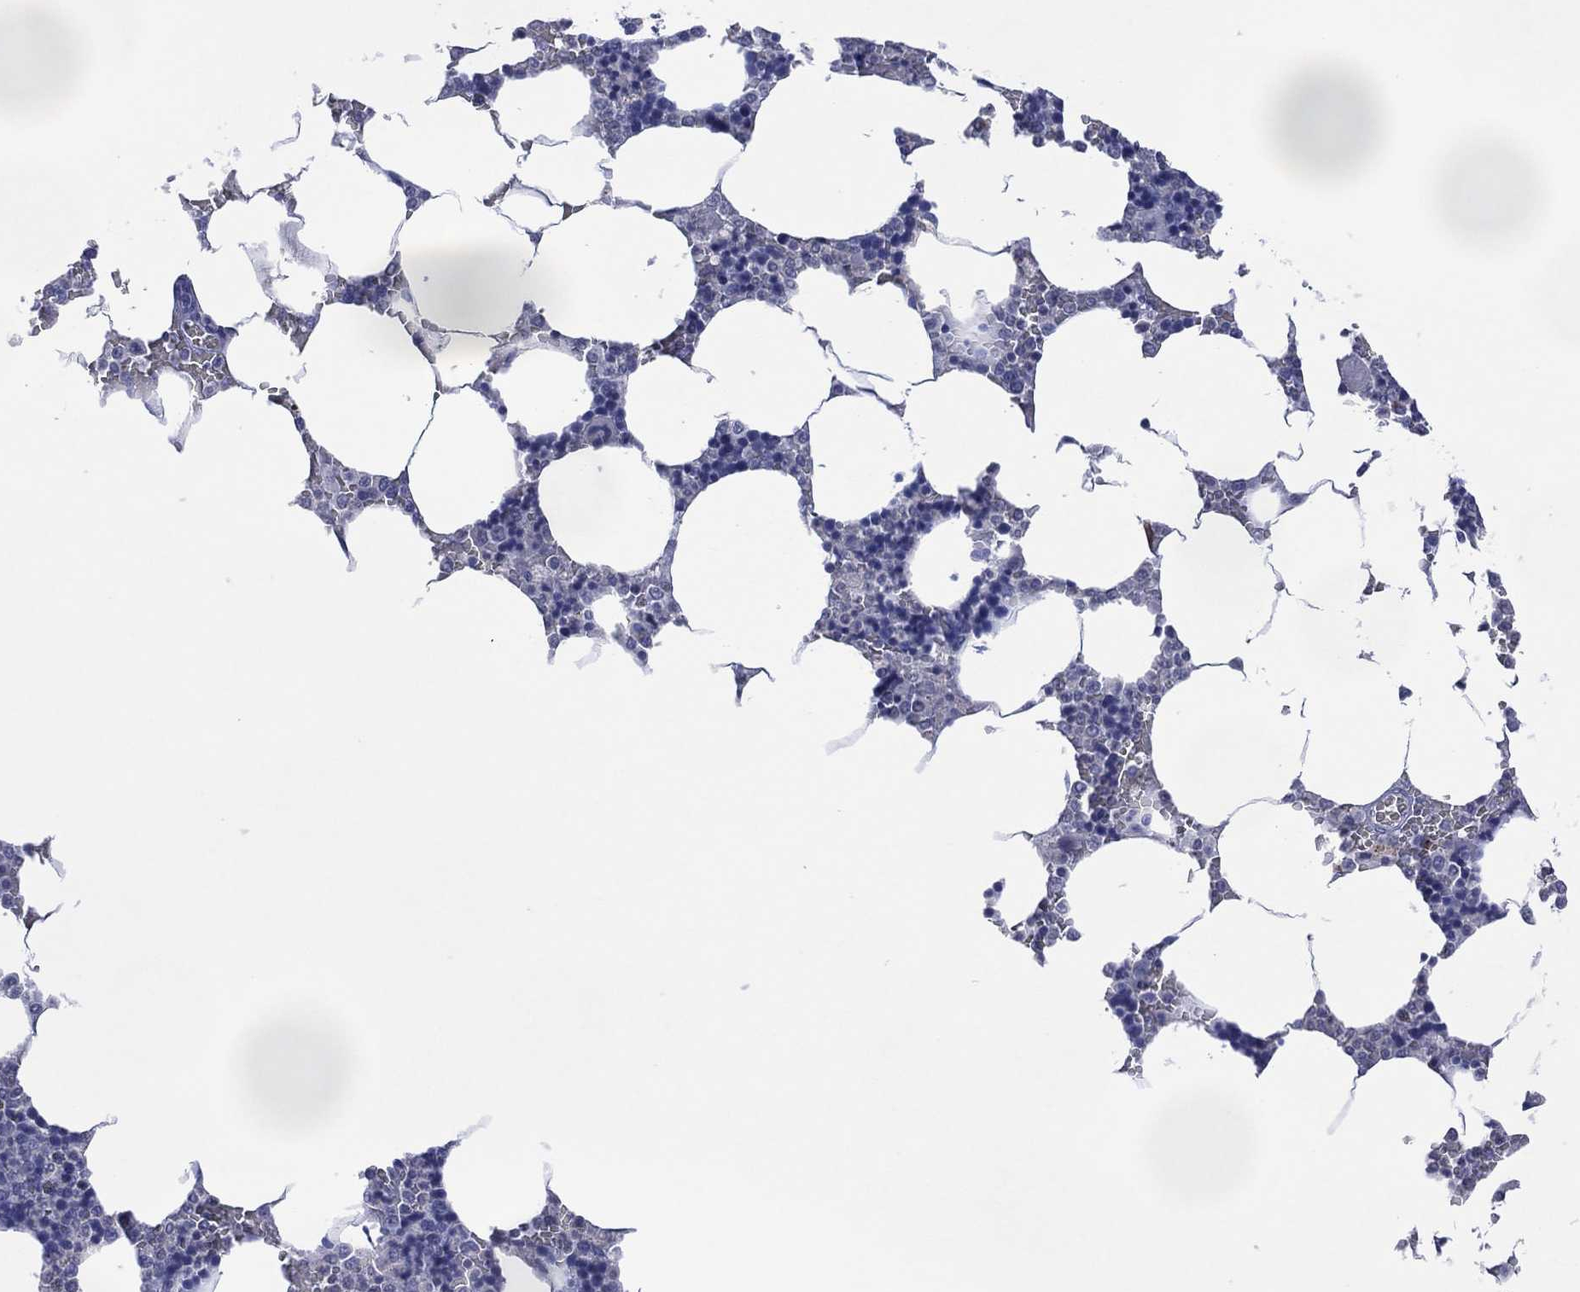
{"staining": {"intensity": "negative", "quantity": "none", "location": "none"}, "tissue": "bone marrow", "cell_type": "Hematopoietic cells", "image_type": "normal", "snomed": [{"axis": "morphology", "description": "Normal tissue, NOS"}, {"axis": "topography", "description": "Bone marrow"}], "caption": "An immunohistochemistry histopathology image of unremarkable bone marrow is shown. There is no staining in hematopoietic cells of bone marrow.", "gene": "ASB10", "patient": {"sex": "male", "age": 63}}